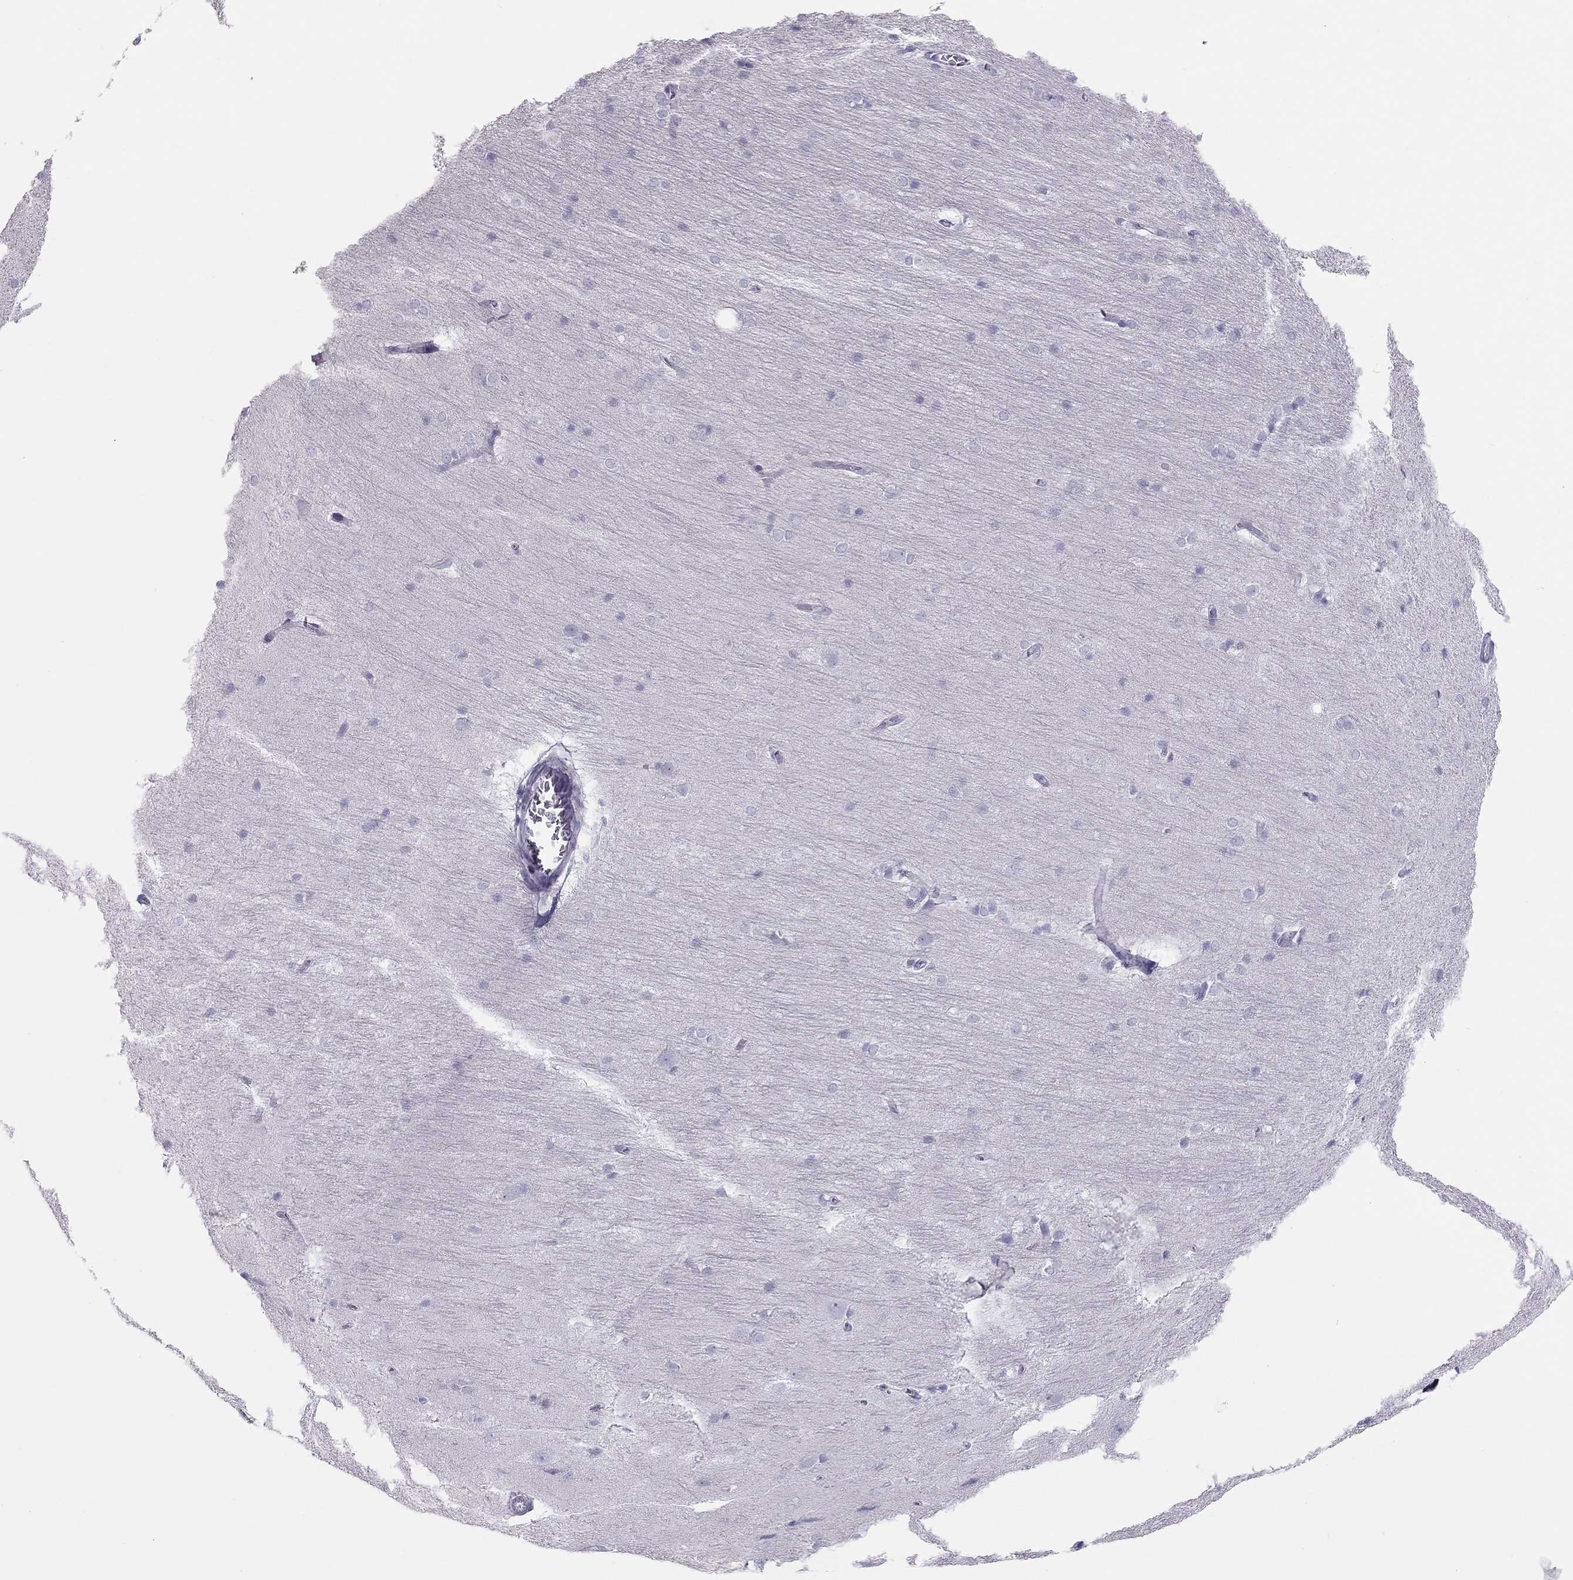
{"staining": {"intensity": "negative", "quantity": "none", "location": "none"}, "tissue": "hippocampus", "cell_type": "Glial cells", "image_type": "normal", "snomed": [{"axis": "morphology", "description": "Normal tissue, NOS"}, {"axis": "topography", "description": "Cerebral cortex"}, {"axis": "topography", "description": "Hippocampus"}], "caption": "IHC histopathology image of unremarkable human hippocampus stained for a protein (brown), which exhibits no positivity in glial cells.", "gene": "SPATA12", "patient": {"sex": "female", "age": 19}}